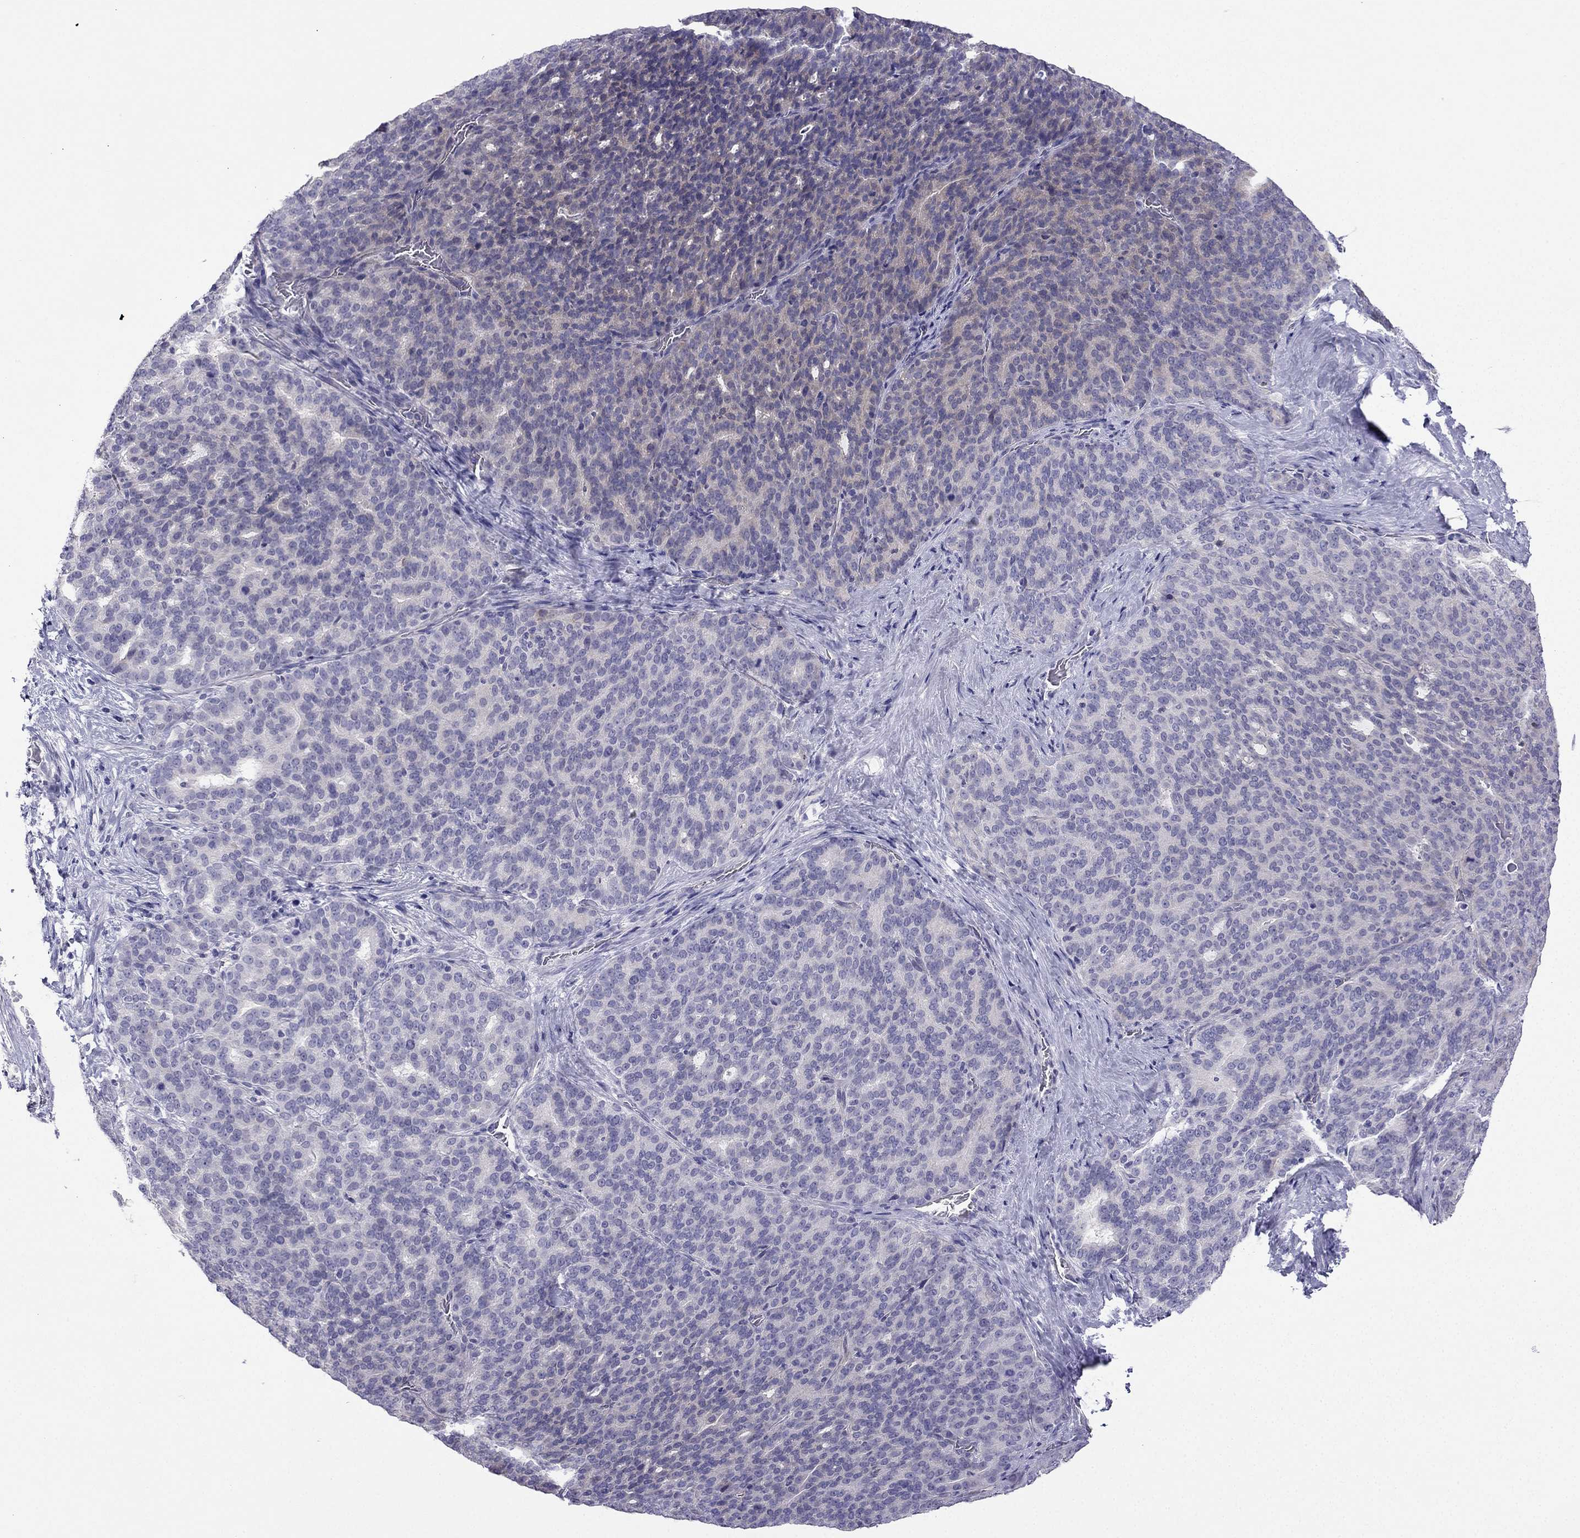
{"staining": {"intensity": "negative", "quantity": "none", "location": "none"}, "tissue": "liver cancer", "cell_type": "Tumor cells", "image_type": "cancer", "snomed": [{"axis": "morphology", "description": "Cholangiocarcinoma"}, {"axis": "topography", "description": "Liver"}], "caption": "IHC image of neoplastic tissue: cholangiocarcinoma (liver) stained with DAB (3,3'-diaminobenzidine) reveals no significant protein positivity in tumor cells. (DAB (3,3'-diaminobenzidine) immunohistochemistry, high magnification).", "gene": "KCNJ10", "patient": {"sex": "female", "age": 47}}